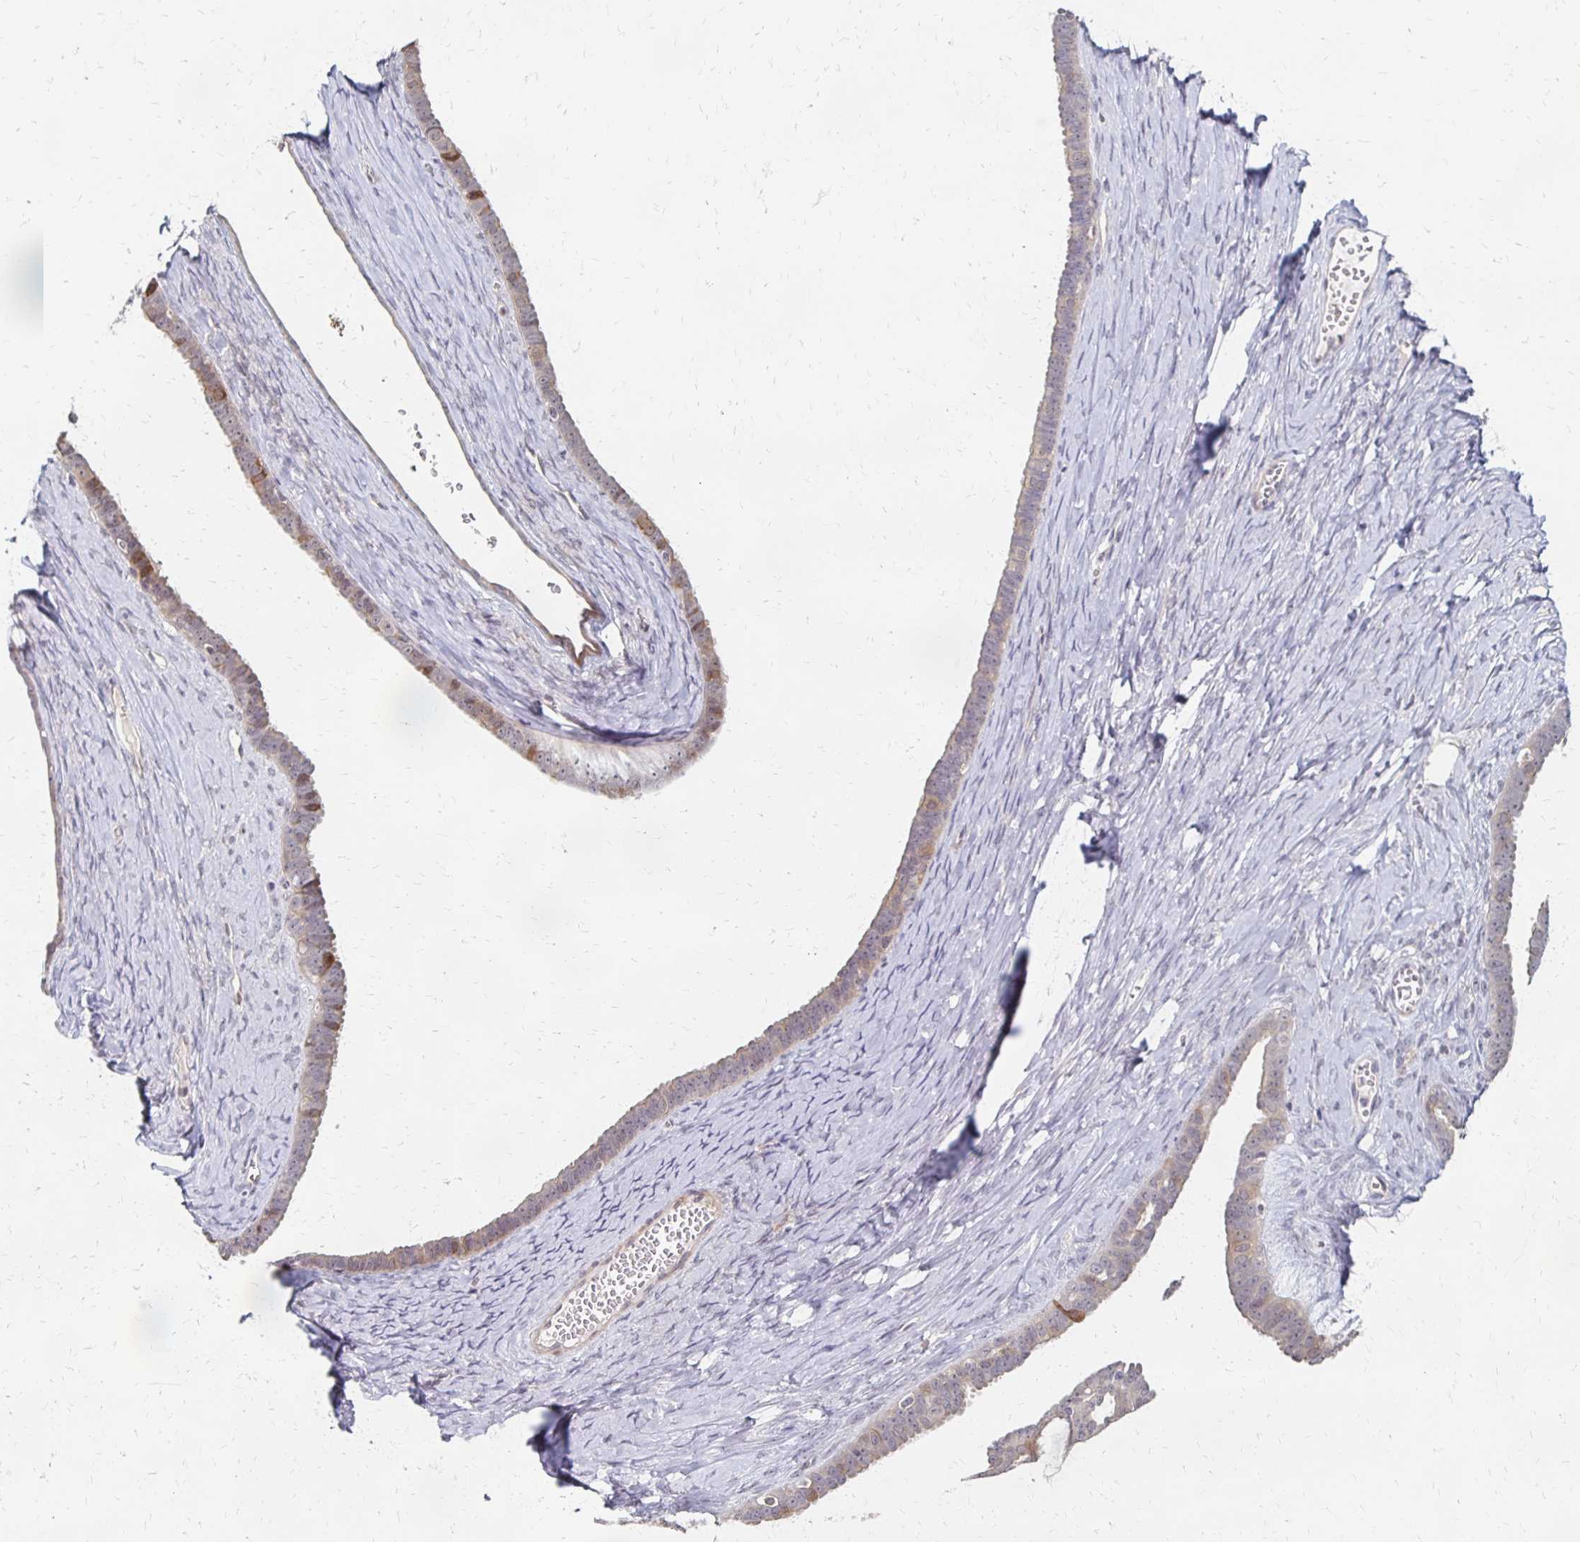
{"staining": {"intensity": "weak", "quantity": "25%-75%", "location": "cytoplasmic/membranous"}, "tissue": "ovarian cancer", "cell_type": "Tumor cells", "image_type": "cancer", "snomed": [{"axis": "morphology", "description": "Cystadenocarcinoma, serous, NOS"}, {"axis": "topography", "description": "Ovary"}], "caption": "A high-resolution micrograph shows immunohistochemistry (IHC) staining of ovarian cancer, which reveals weak cytoplasmic/membranous staining in about 25%-75% of tumor cells.", "gene": "PRKCB", "patient": {"sex": "female", "age": 71}}